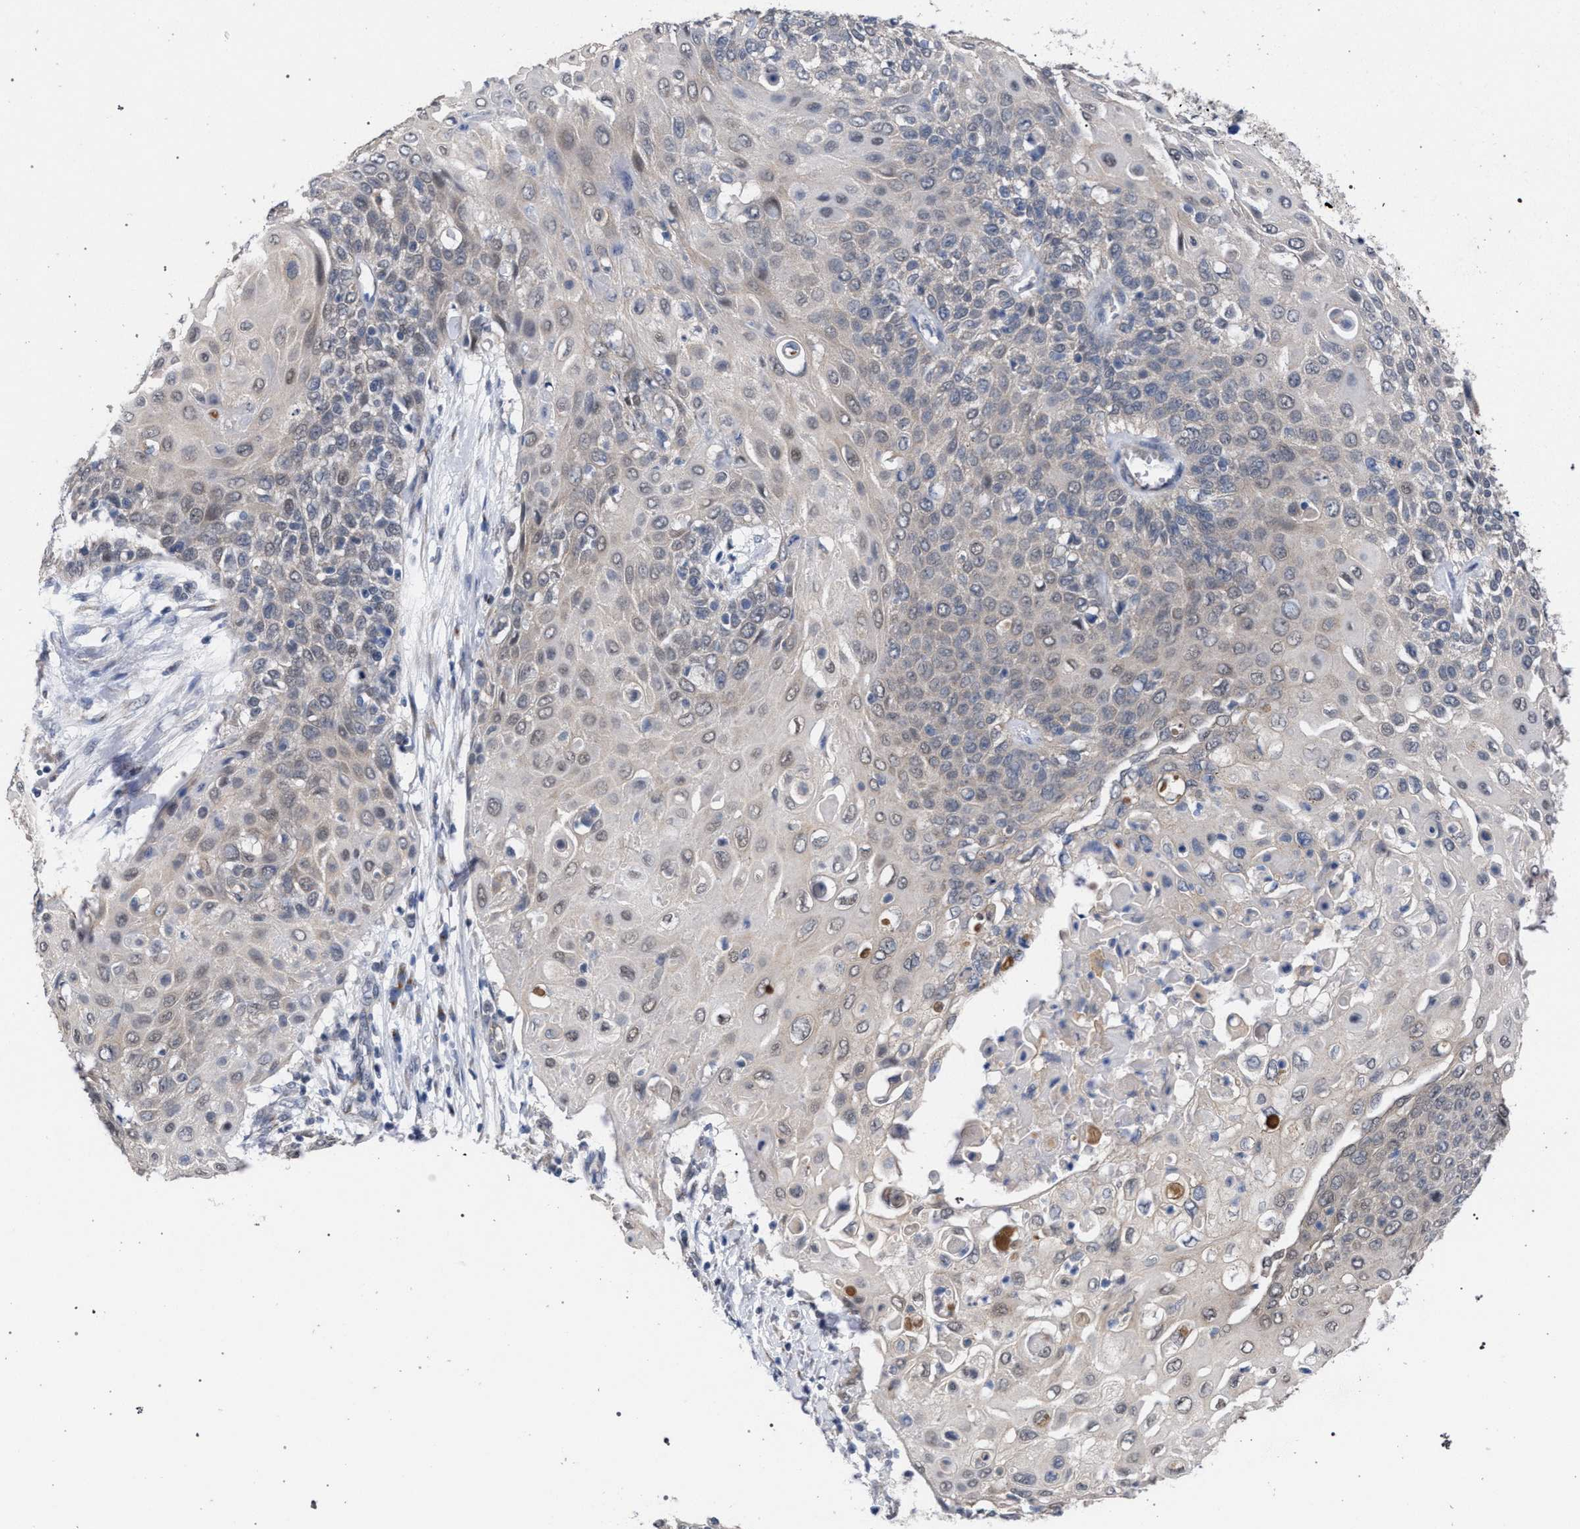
{"staining": {"intensity": "weak", "quantity": "<25%", "location": "cytoplasmic/membranous"}, "tissue": "cervical cancer", "cell_type": "Tumor cells", "image_type": "cancer", "snomed": [{"axis": "morphology", "description": "Squamous cell carcinoma, NOS"}, {"axis": "topography", "description": "Cervix"}], "caption": "DAB immunohistochemical staining of cervical cancer (squamous cell carcinoma) demonstrates no significant staining in tumor cells.", "gene": "GOLGA2", "patient": {"sex": "female", "age": 39}}